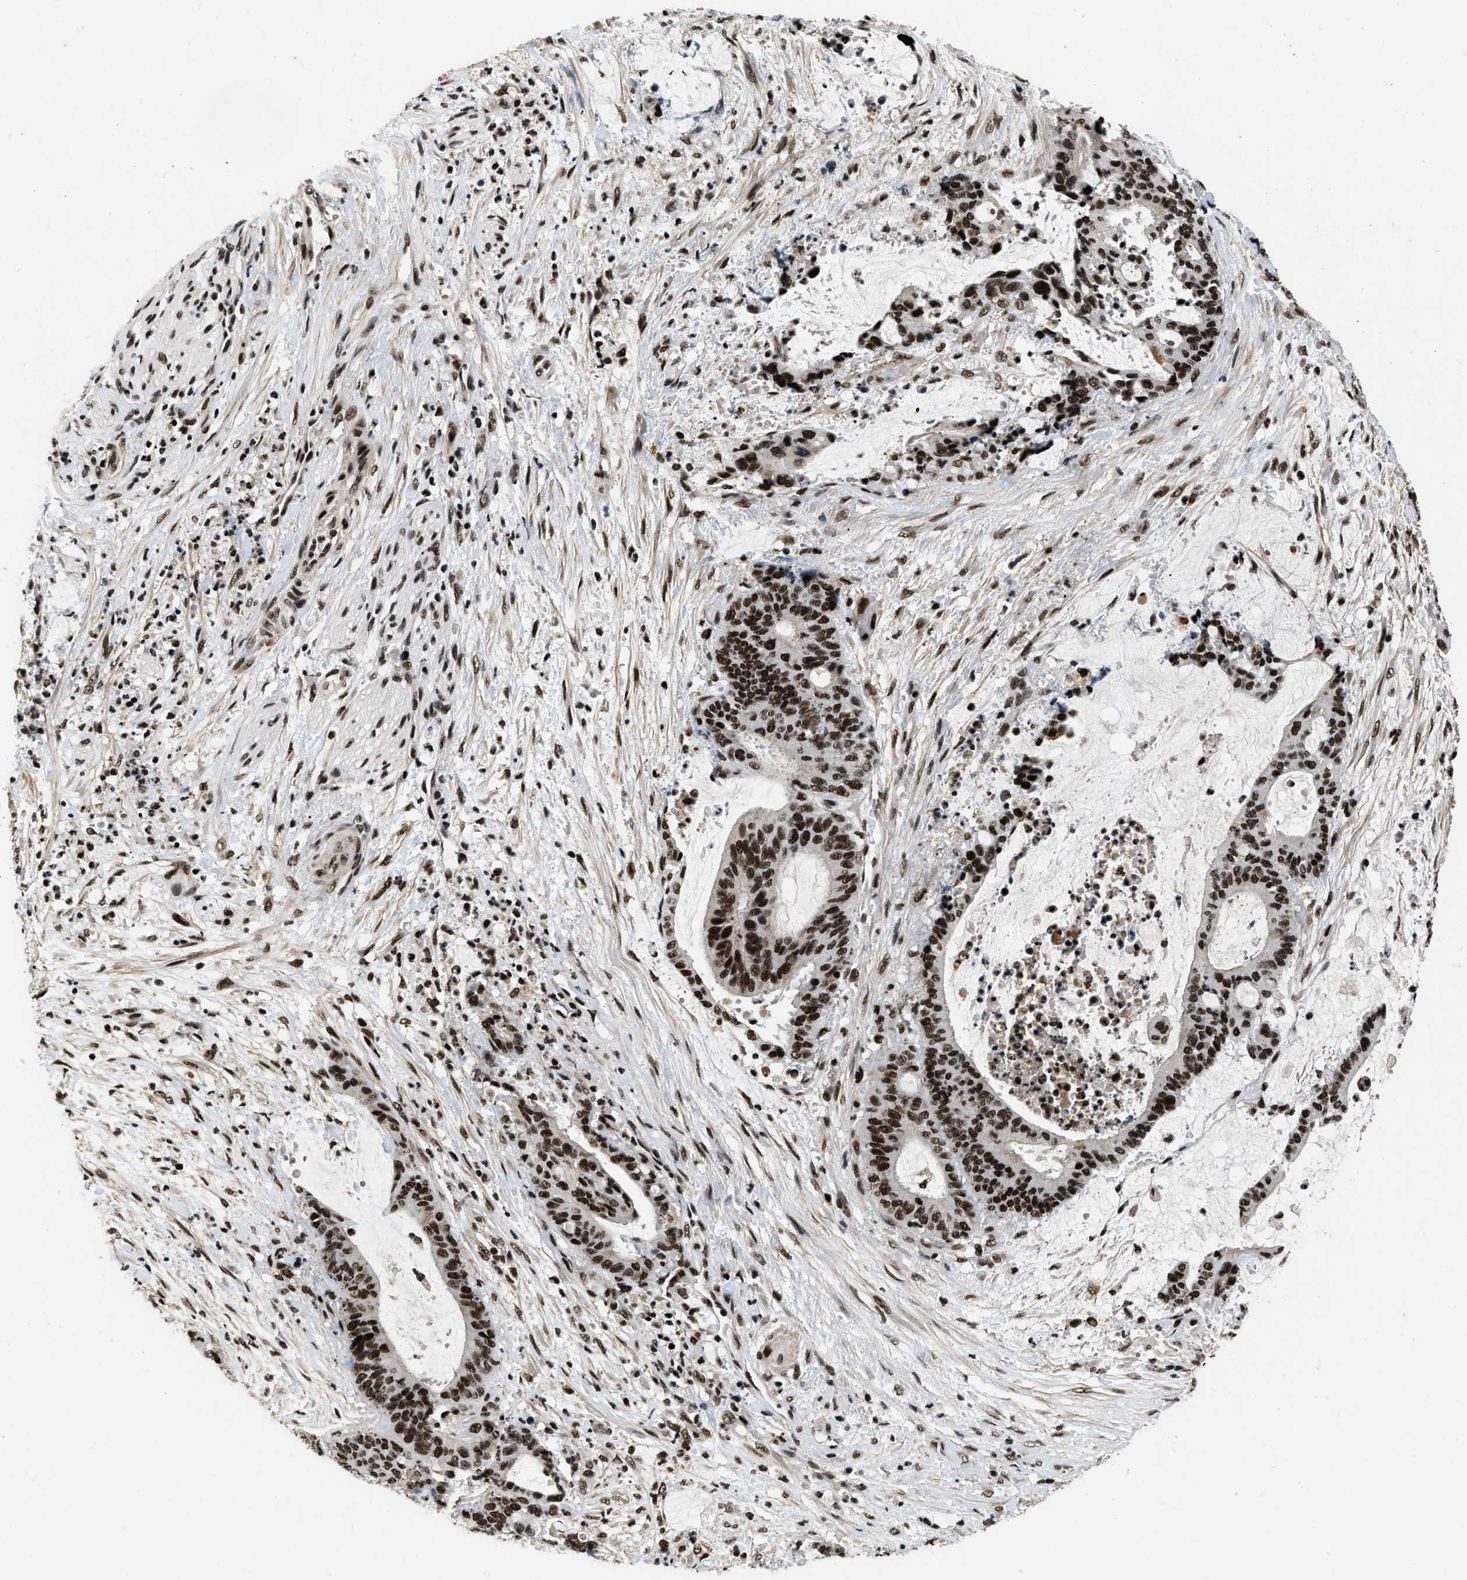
{"staining": {"intensity": "strong", "quantity": ">75%", "location": "nuclear"}, "tissue": "liver cancer", "cell_type": "Tumor cells", "image_type": "cancer", "snomed": [{"axis": "morphology", "description": "Normal tissue, NOS"}, {"axis": "morphology", "description": "Cholangiocarcinoma"}, {"axis": "topography", "description": "Liver"}, {"axis": "topography", "description": "Peripheral nerve tissue"}], "caption": "An immunohistochemistry (IHC) micrograph of tumor tissue is shown. Protein staining in brown labels strong nuclear positivity in liver cancer within tumor cells. Nuclei are stained in blue.", "gene": "SMARCB1", "patient": {"sex": "female", "age": 73}}